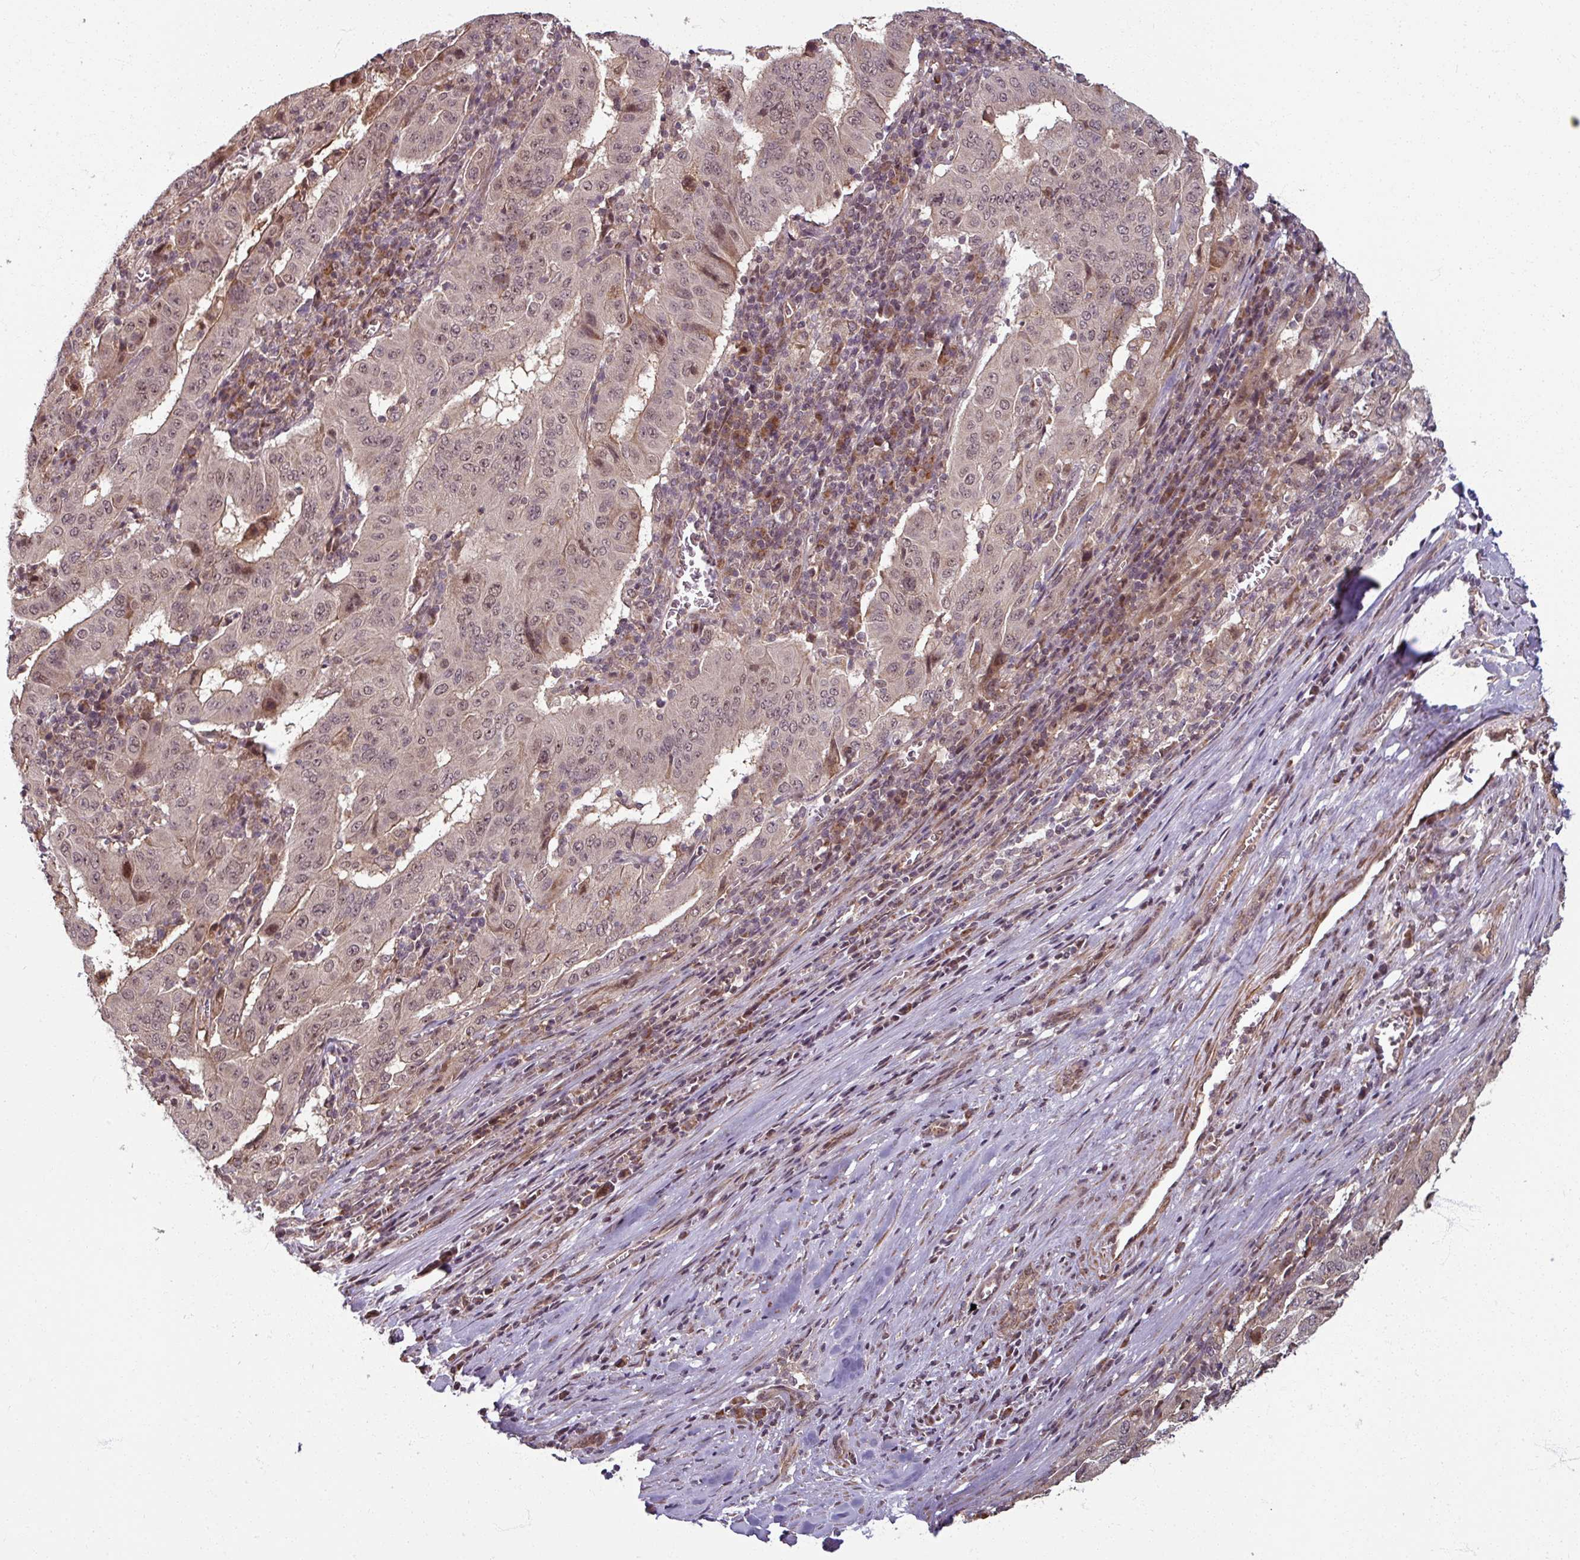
{"staining": {"intensity": "weak", "quantity": "<25%", "location": "nuclear"}, "tissue": "pancreatic cancer", "cell_type": "Tumor cells", "image_type": "cancer", "snomed": [{"axis": "morphology", "description": "Adenocarcinoma, NOS"}, {"axis": "topography", "description": "Pancreas"}], "caption": "A high-resolution histopathology image shows immunohistochemistry staining of pancreatic cancer (adenocarcinoma), which shows no significant positivity in tumor cells. Nuclei are stained in blue.", "gene": "SWI5", "patient": {"sex": "male", "age": 63}}